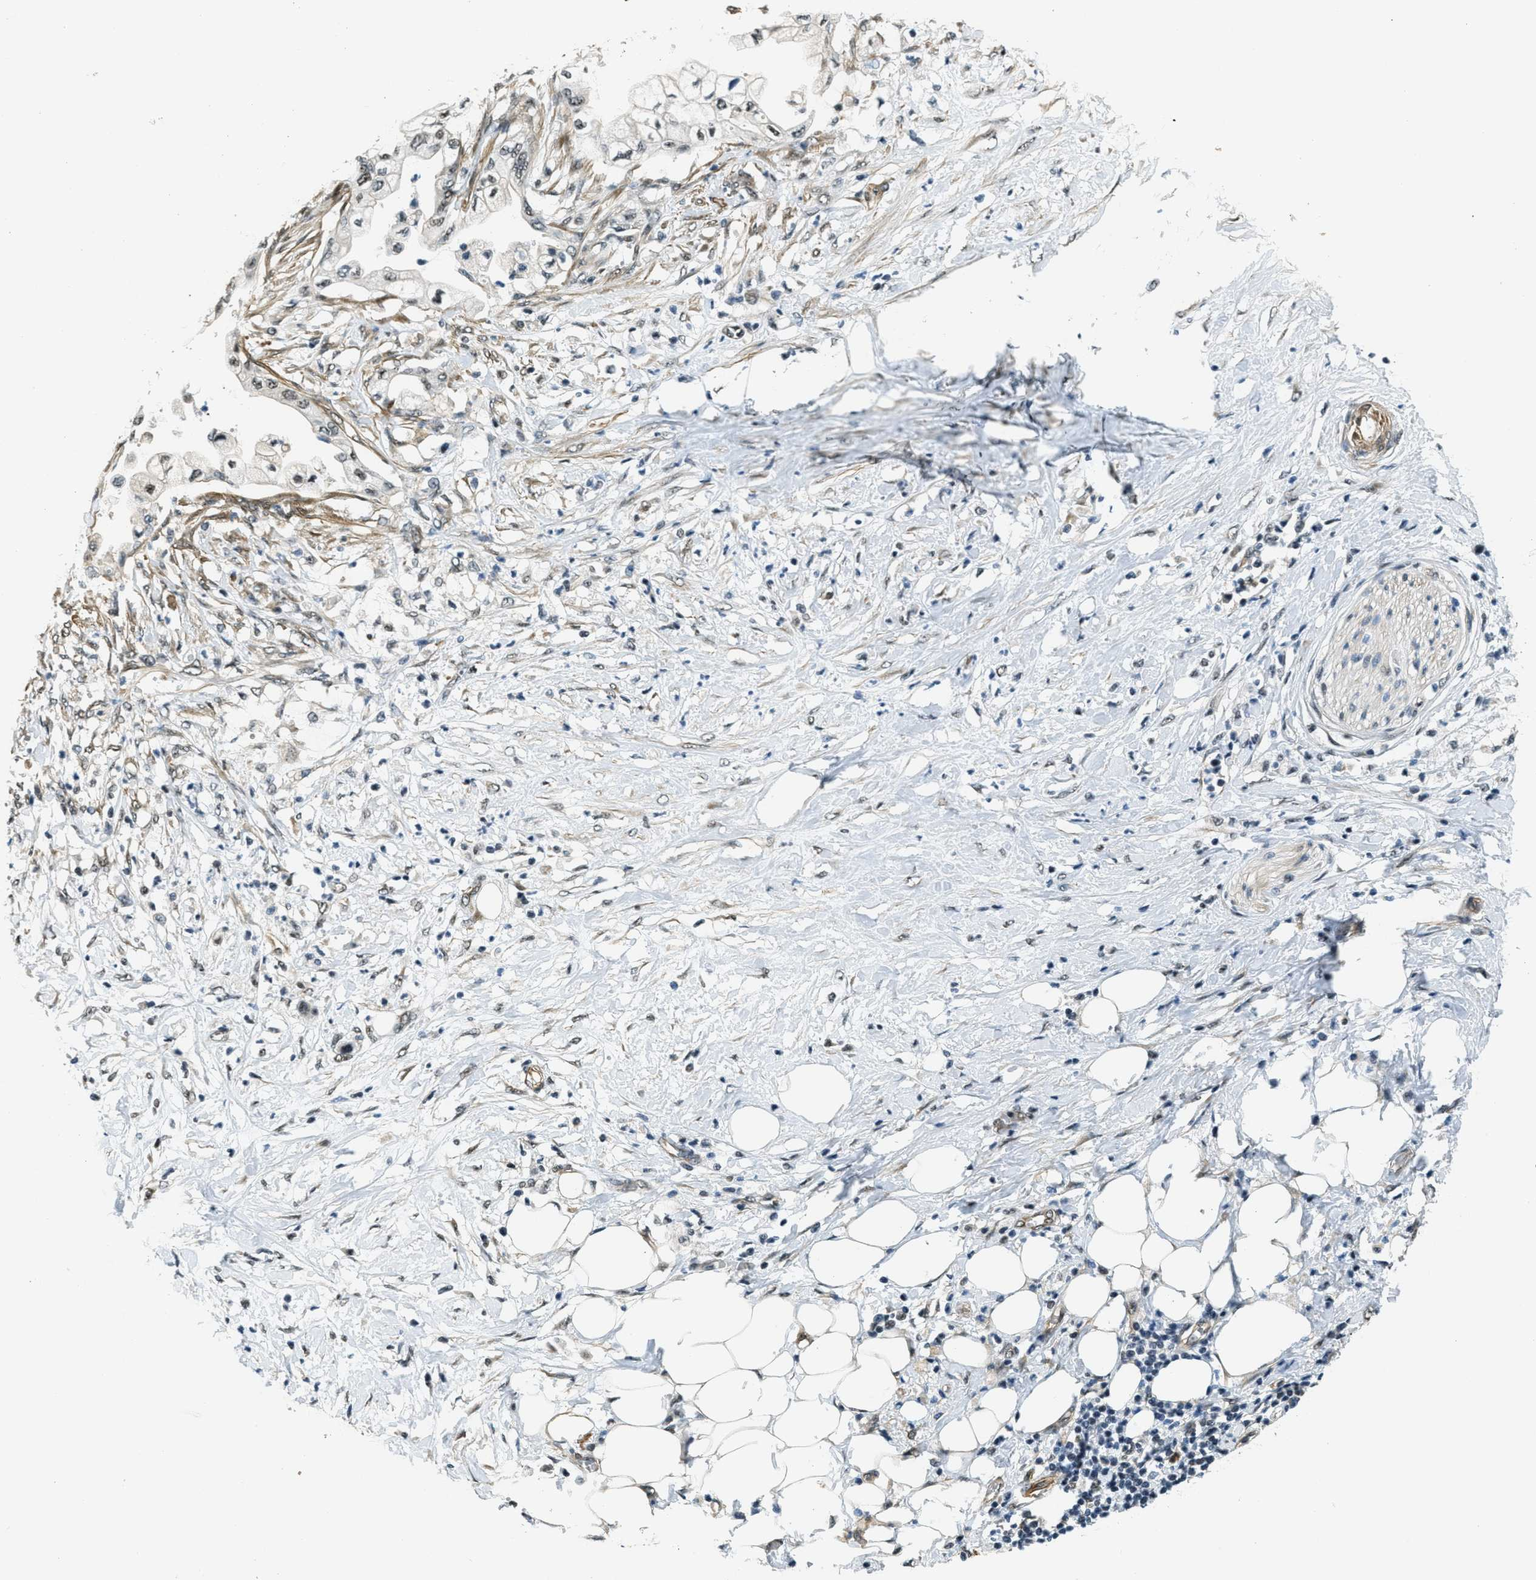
{"staining": {"intensity": "weak", "quantity": "<25%", "location": "nuclear"}, "tissue": "pancreatic cancer", "cell_type": "Tumor cells", "image_type": "cancer", "snomed": [{"axis": "morphology", "description": "Normal tissue, NOS"}, {"axis": "morphology", "description": "Adenocarcinoma, NOS"}, {"axis": "topography", "description": "Pancreas"}, {"axis": "topography", "description": "Duodenum"}], "caption": "Adenocarcinoma (pancreatic) was stained to show a protein in brown. There is no significant staining in tumor cells. Nuclei are stained in blue.", "gene": "CFAP36", "patient": {"sex": "female", "age": 60}}